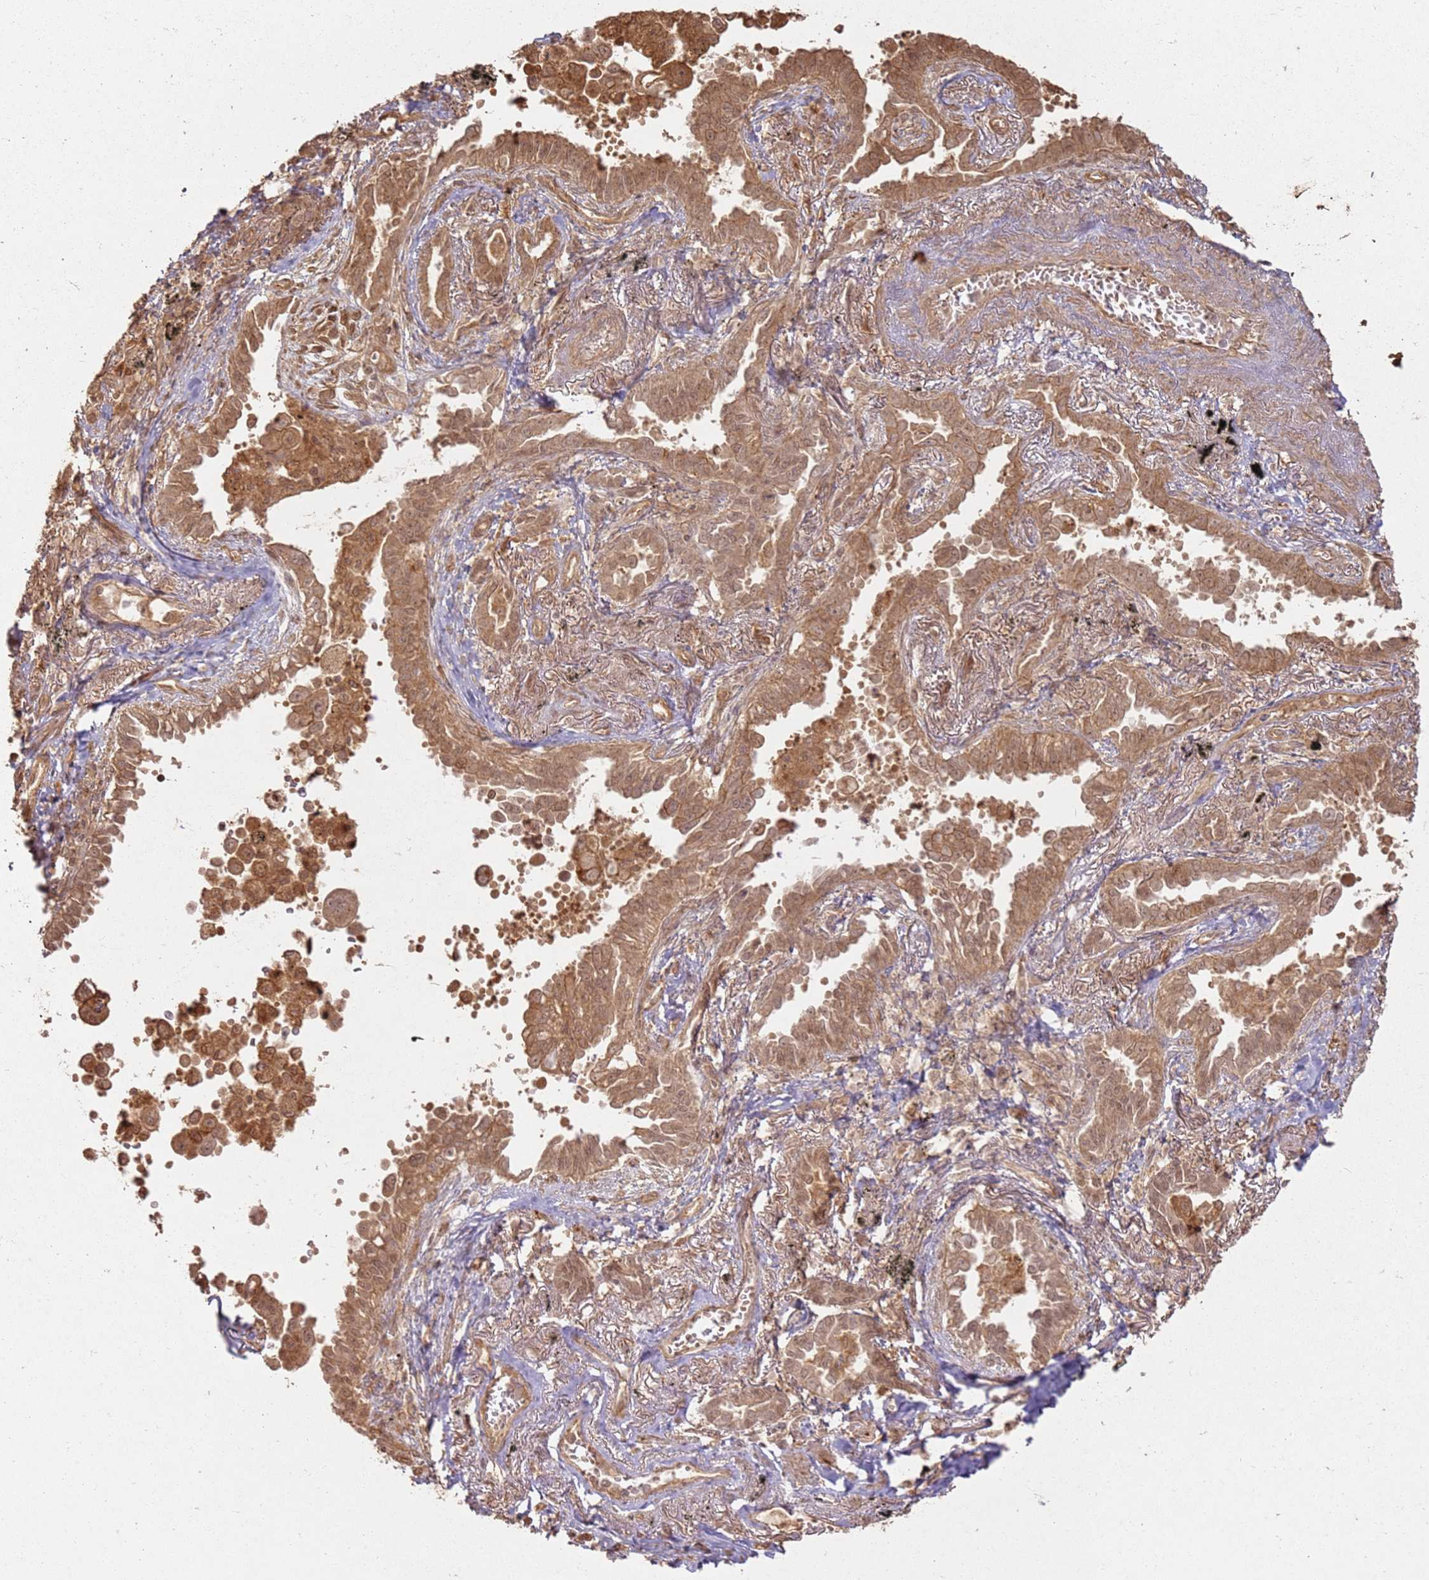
{"staining": {"intensity": "moderate", "quantity": ">75%", "location": "cytoplasmic/membranous"}, "tissue": "lung cancer", "cell_type": "Tumor cells", "image_type": "cancer", "snomed": [{"axis": "morphology", "description": "Adenocarcinoma, NOS"}, {"axis": "topography", "description": "Lung"}], "caption": "A medium amount of moderate cytoplasmic/membranous expression is identified in about >75% of tumor cells in lung cancer tissue.", "gene": "ZNF776", "patient": {"sex": "male", "age": 67}}